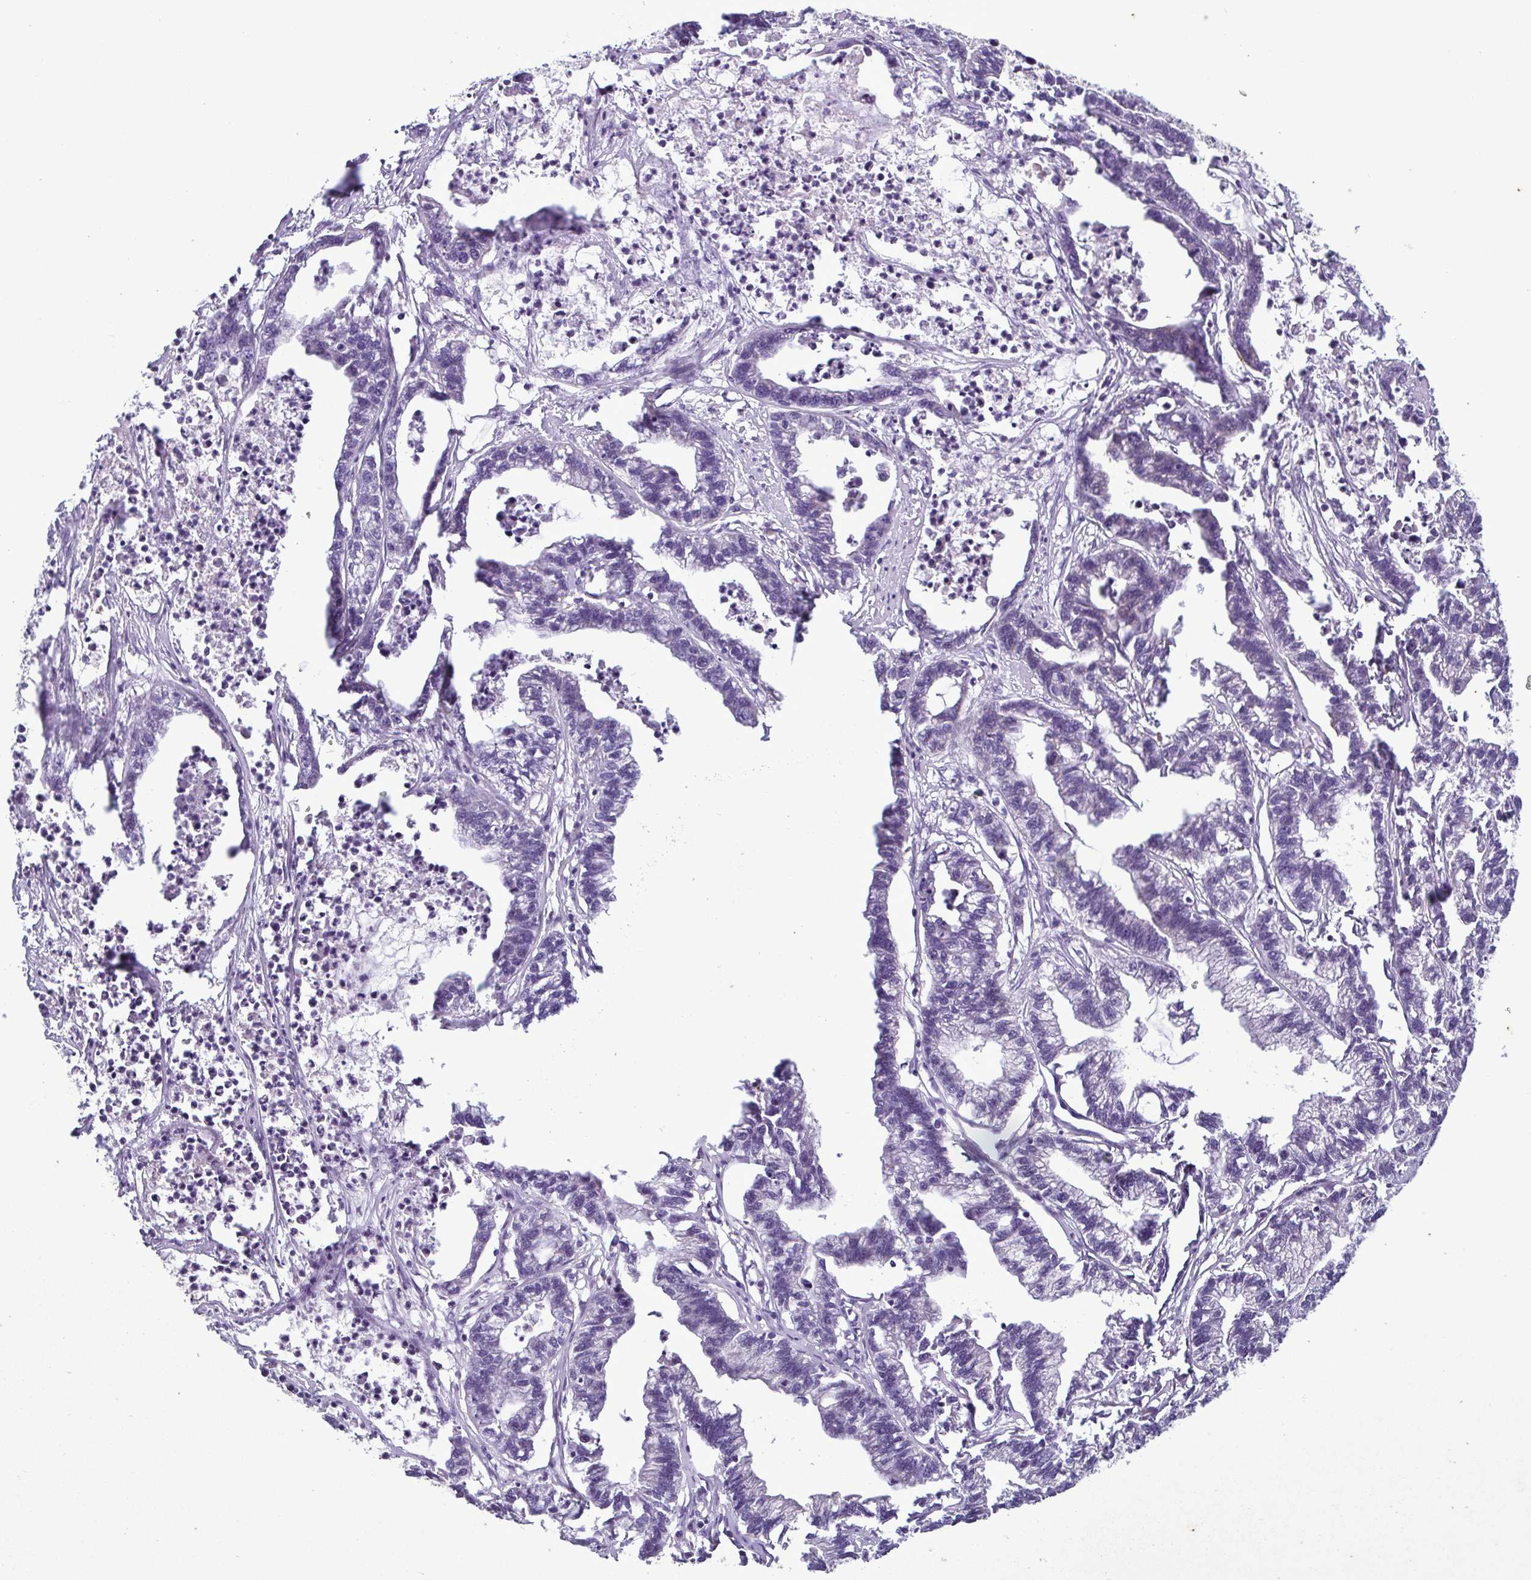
{"staining": {"intensity": "negative", "quantity": "none", "location": "none"}, "tissue": "stomach cancer", "cell_type": "Tumor cells", "image_type": "cancer", "snomed": [{"axis": "morphology", "description": "Adenocarcinoma, NOS"}, {"axis": "topography", "description": "Stomach"}], "caption": "High magnification brightfield microscopy of stomach cancer (adenocarcinoma) stained with DAB (brown) and counterstained with hematoxylin (blue): tumor cells show no significant expression.", "gene": "F13B", "patient": {"sex": "male", "age": 83}}